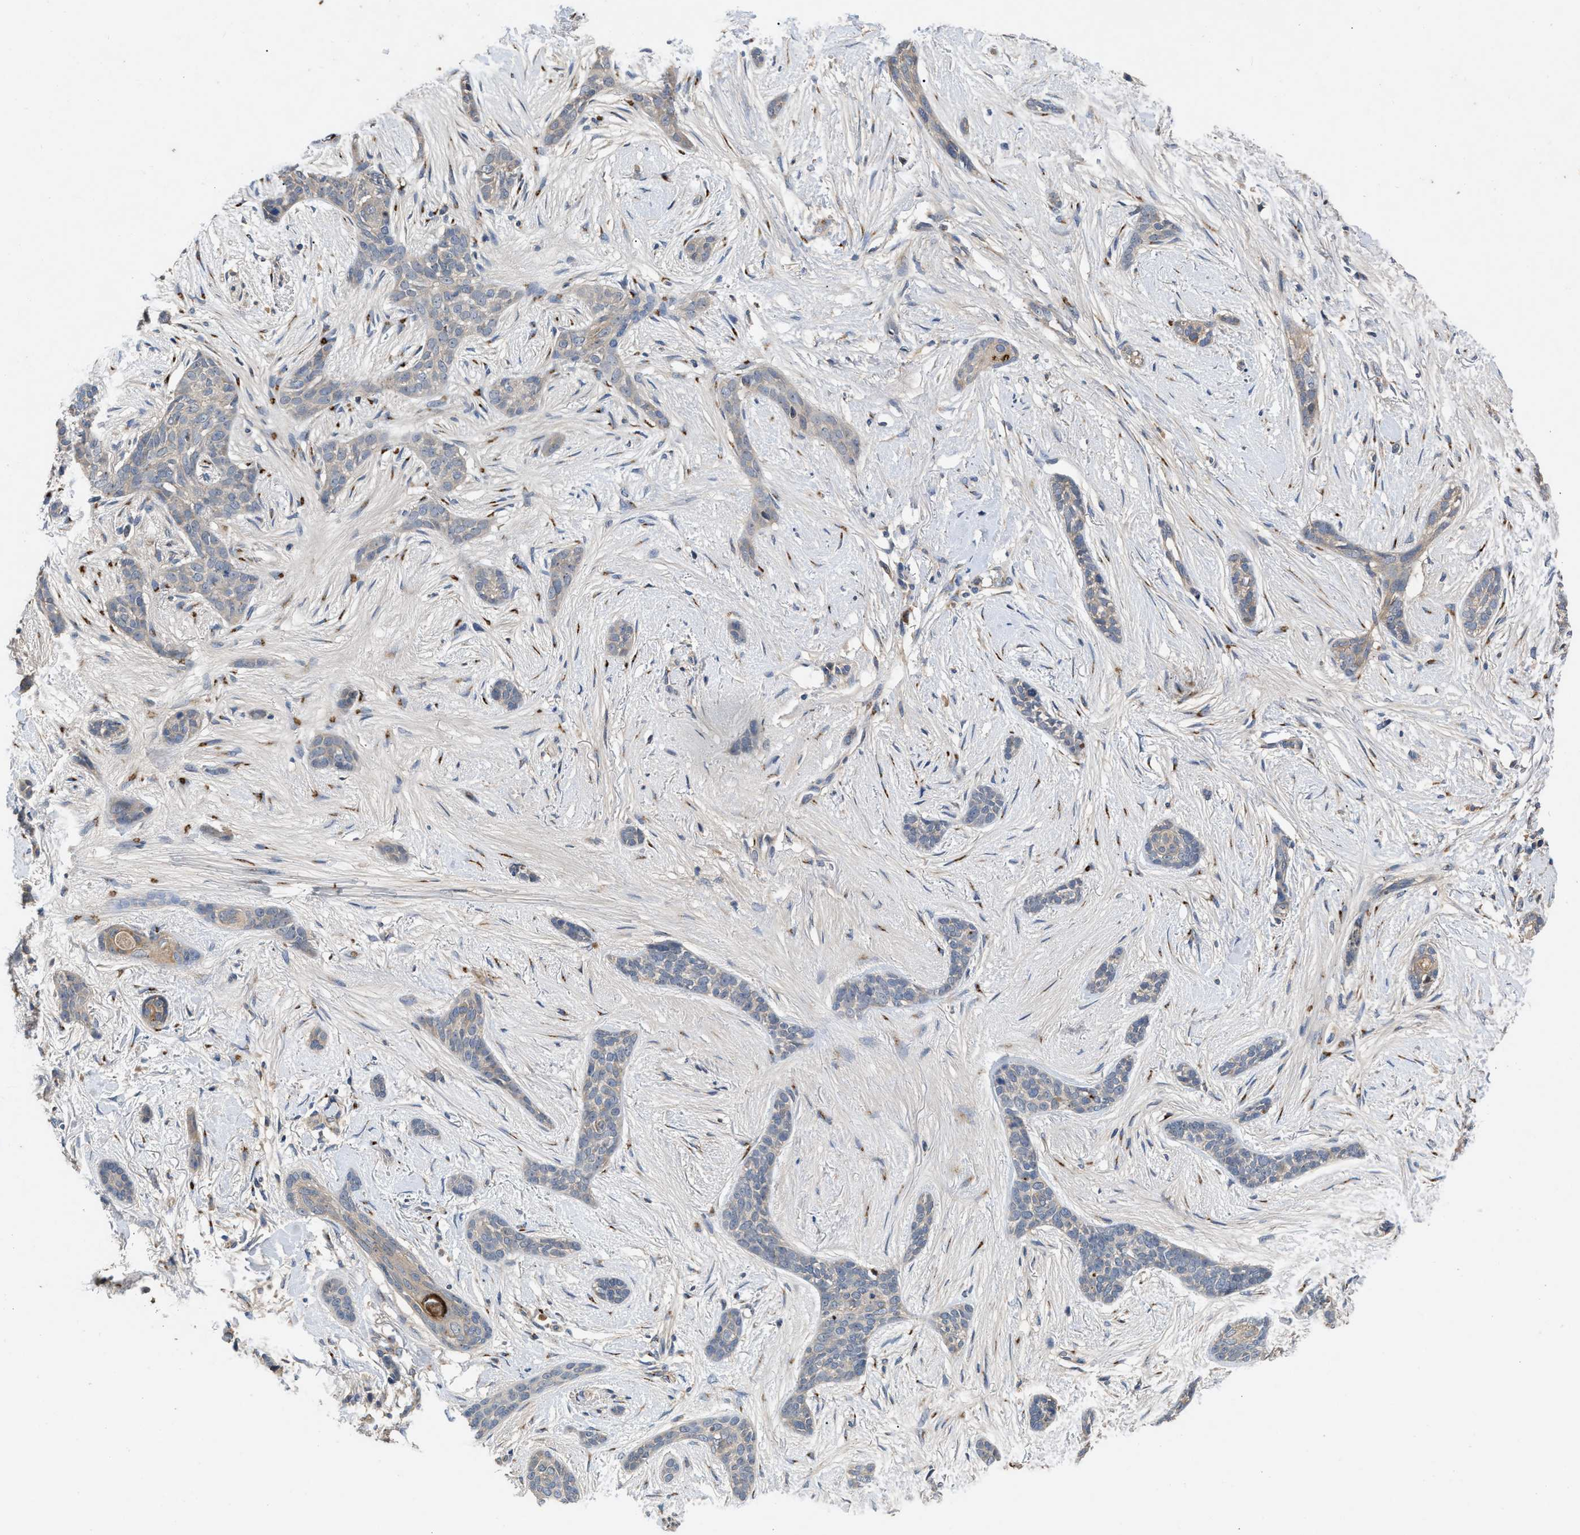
{"staining": {"intensity": "negative", "quantity": "none", "location": "none"}, "tissue": "skin cancer", "cell_type": "Tumor cells", "image_type": "cancer", "snomed": [{"axis": "morphology", "description": "Basal cell carcinoma"}, {"axis": "morphology", "description": "Adnexal tumor, benign"}, {"axis": "topography", "description": "Skin"}], "caption": "High magnification brightfield microscopy of skin basal cell carcinoma stained with DAB (3,3'-diaminobenzidine) (brown) and counterstained with hematoxylin (blue): tumor cells show no significant staining.", "gene": "SIK2", "patient": {"sex": "female", "age": 42}}